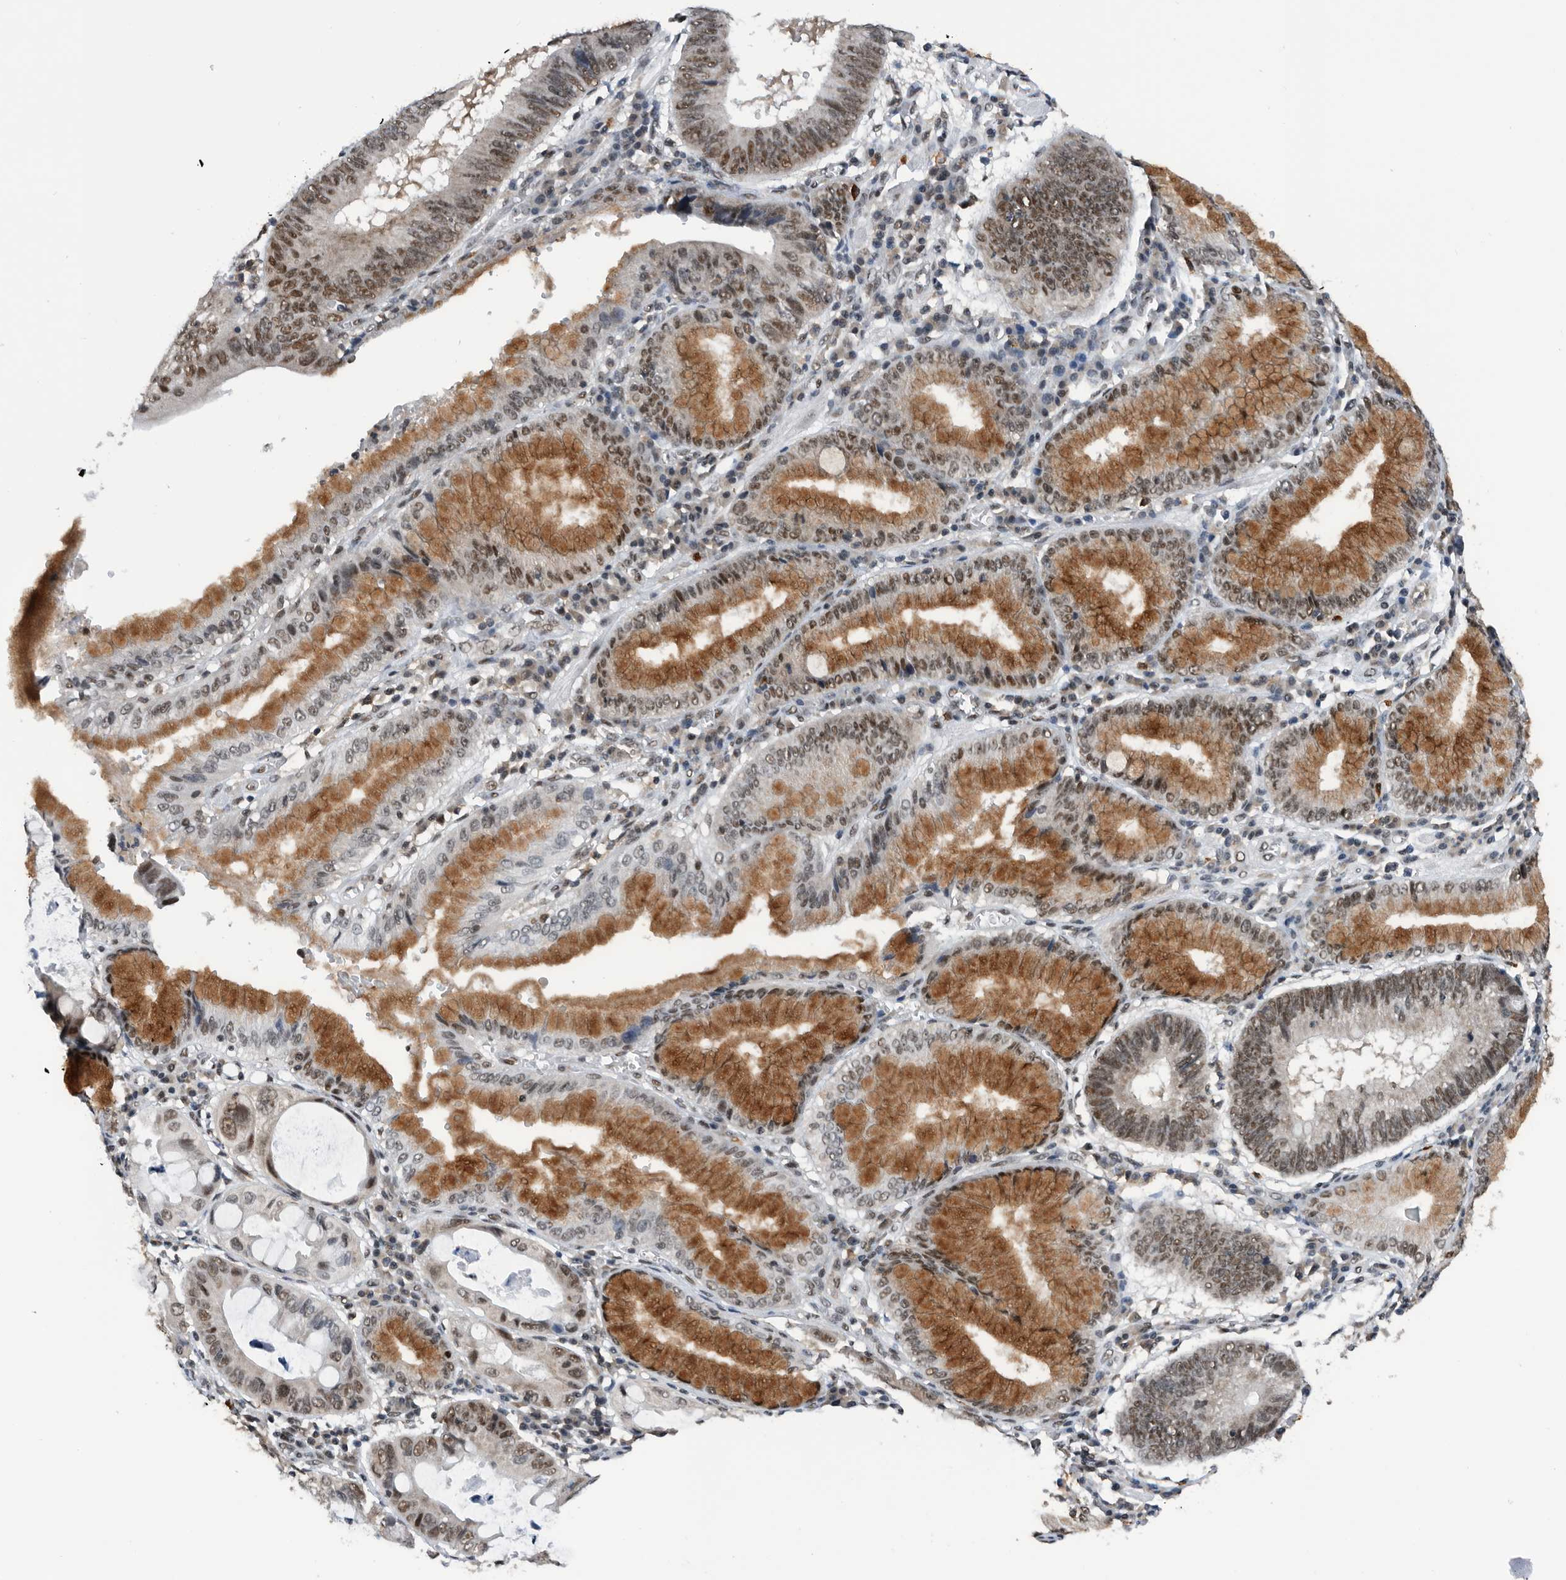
{"staining": {"intensity": "moderate", "quantity": ">75%", "location": "cytoplasmic/membranous,nuclear"}, "tissue": "stomach cancer", "cell_type": "Tumor cells", "image_type": "cancer", "snomed": [{"axis": "morphology", "description": "Adenocarcinoma, NOS"}, {"axis": "topography", "description": "Stomach"}], "caption": "The histopathology image shows staining of stomach cancer, revealing moderate cytoplasmic/membranous and nuclear protein staining (brown color) within tumor cells.", "gene": "ZNF260", "patient": {"sex": "male", "age": 59}}